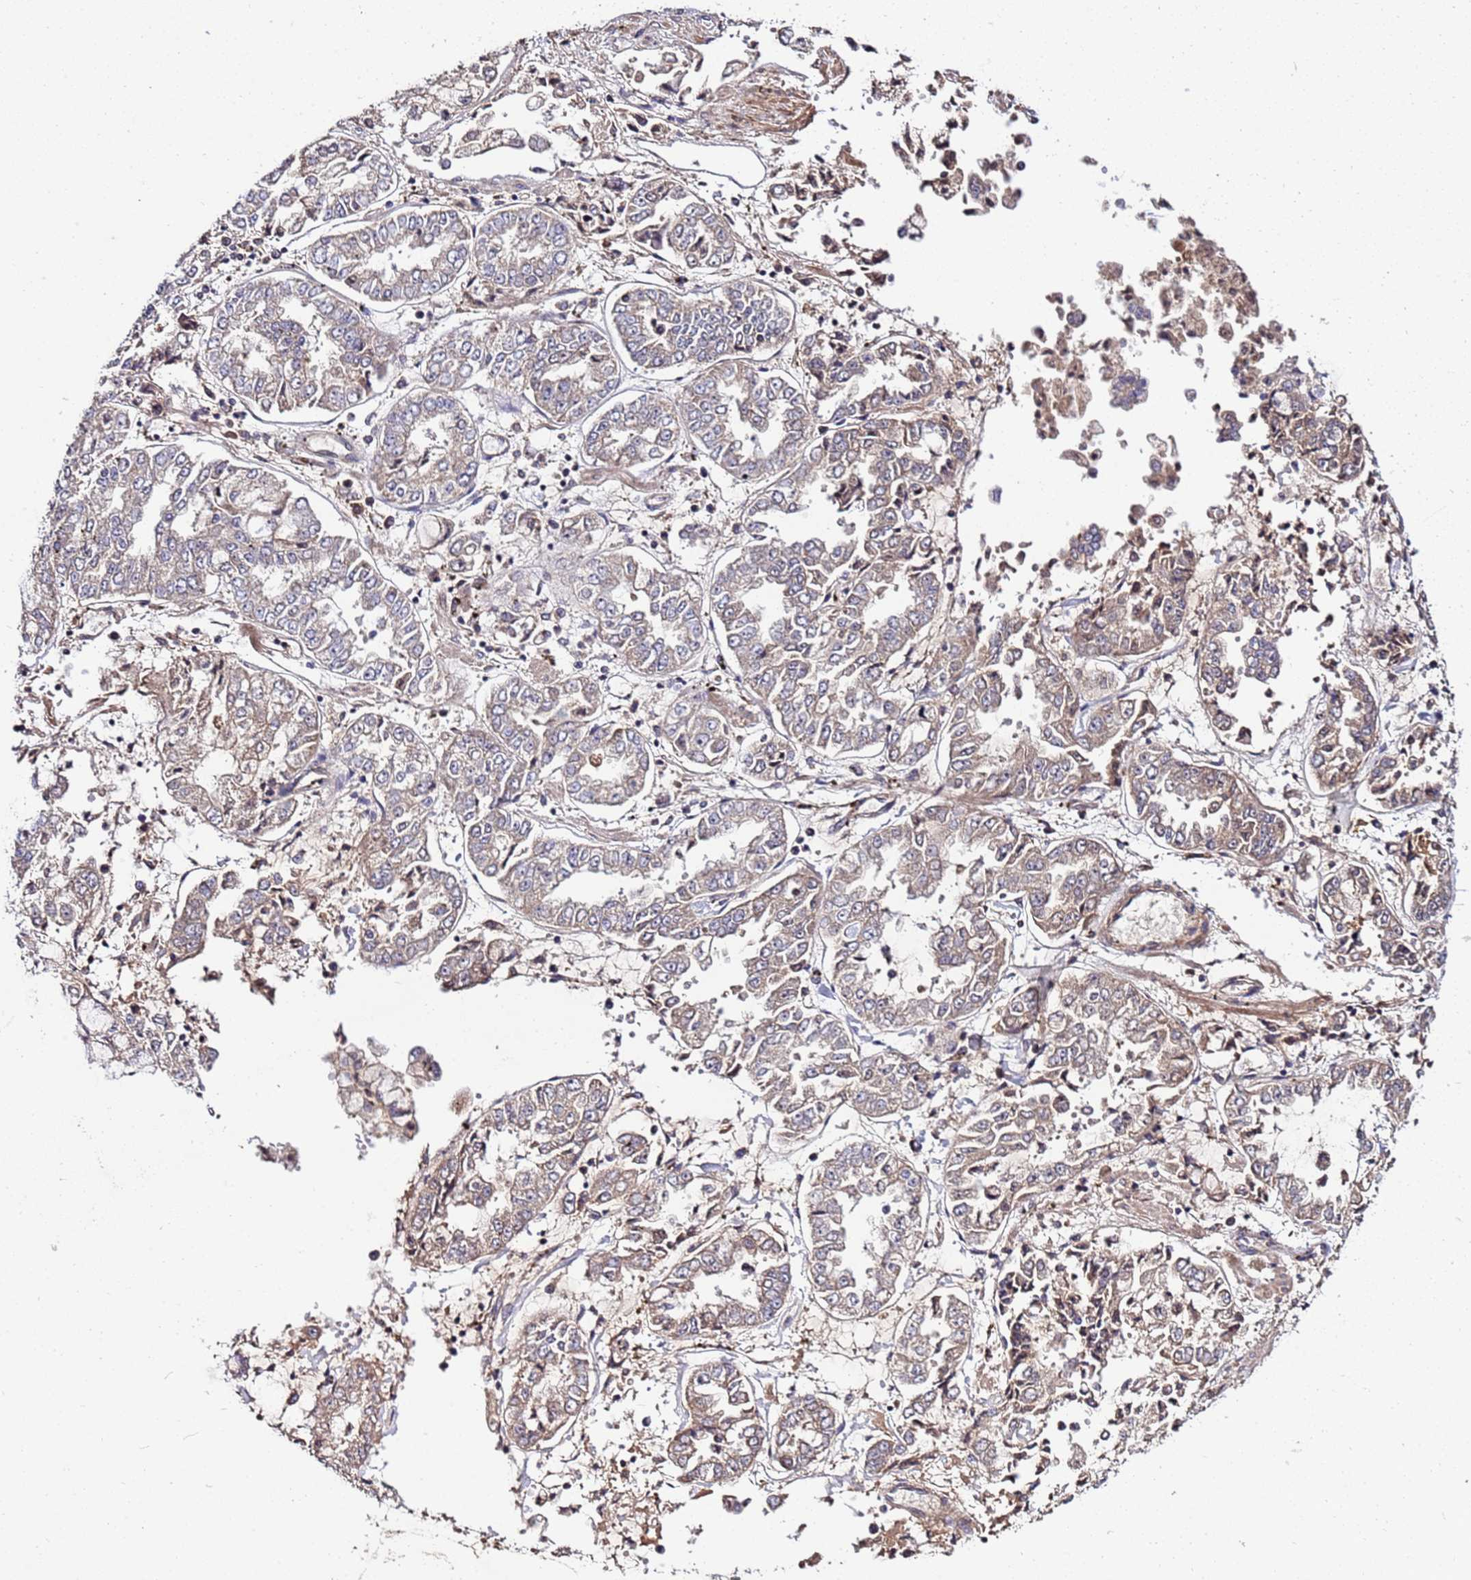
{"staining": {"intensity": "weak", "quantity": "25%-75%", "location": "cytoplasmic/membranous"}, "tissue": "stomach cancer", "cell_type": "Tumor cells", "image_type": "cancer", "snomed": [{"axis": "morphology", "description": "Adenocarcinoma, NOS"}, {"axis": "topography", "description": "Stomach"}], "caption": "IHC photomicrograph of human stomach cancer (adenocarcinoma) stained for a protein (brown), which shows low levels of weak cytoplasmic/membranous staining in about 25%-75% of tumor cells.", "gene": "GSPT2", "patient": {"sex": "male", "age": 76}}